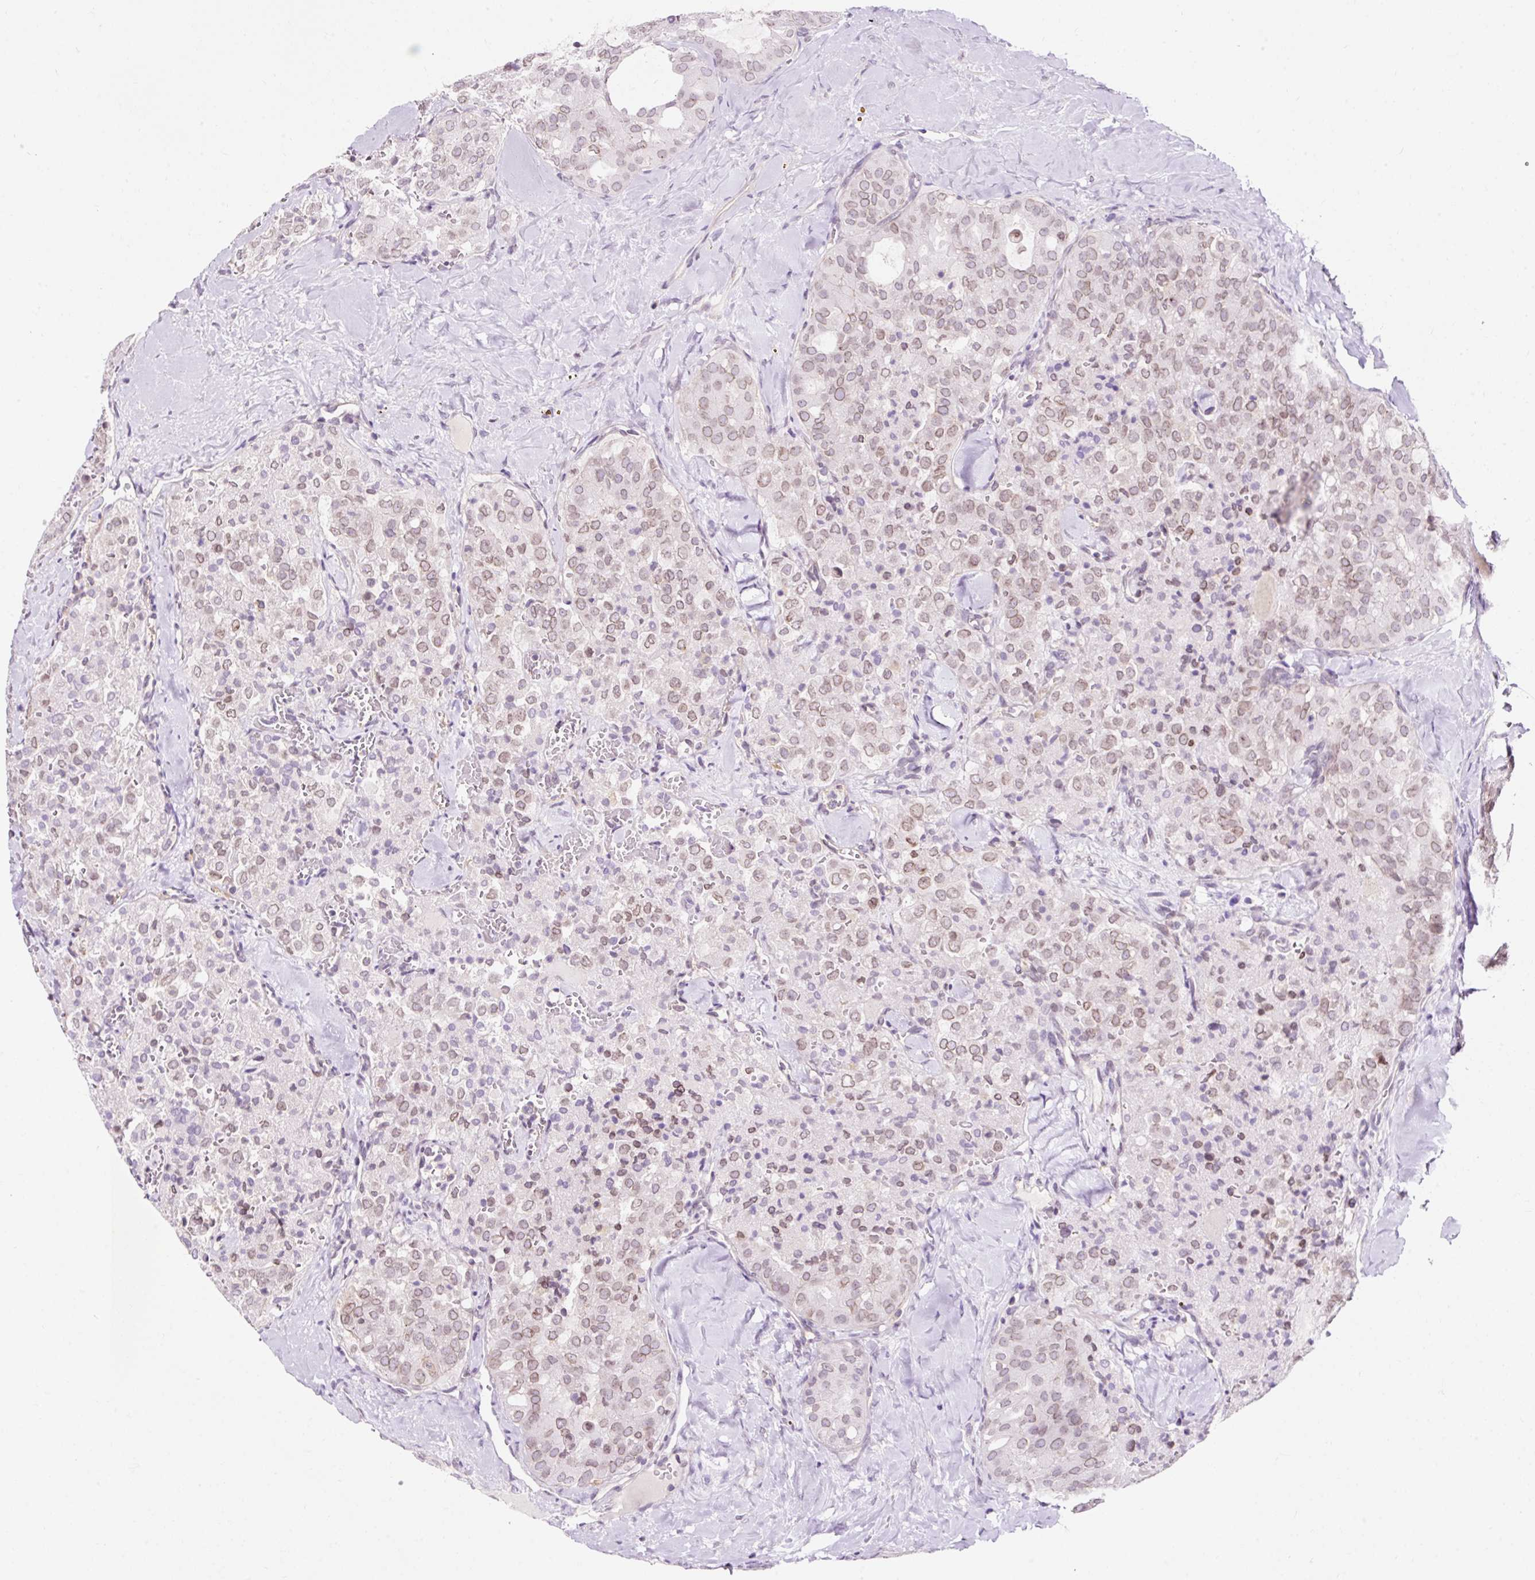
{"staining": {"intensity": "weak", "quantity": "25%-75%", "location": "cytoplasmic/membranous,nuclear"}, "tissue": "thyroid cancer", "cell_type": "Tumor cells", "image_type": "cancer", "snomed": [{"axis": "morphology", "description": "Follicular adenoma carcinoma, NOS"}, {"axis": "topography", "description": "Thyroid gland"}], "caption": "A brown stain labels weak cytoplasmic/membranous and nuclear positivity of a protein in thyroid cancer tumor cells.", "gene": "ZNF610", "patient": {"sex": "male", "age": 75}}